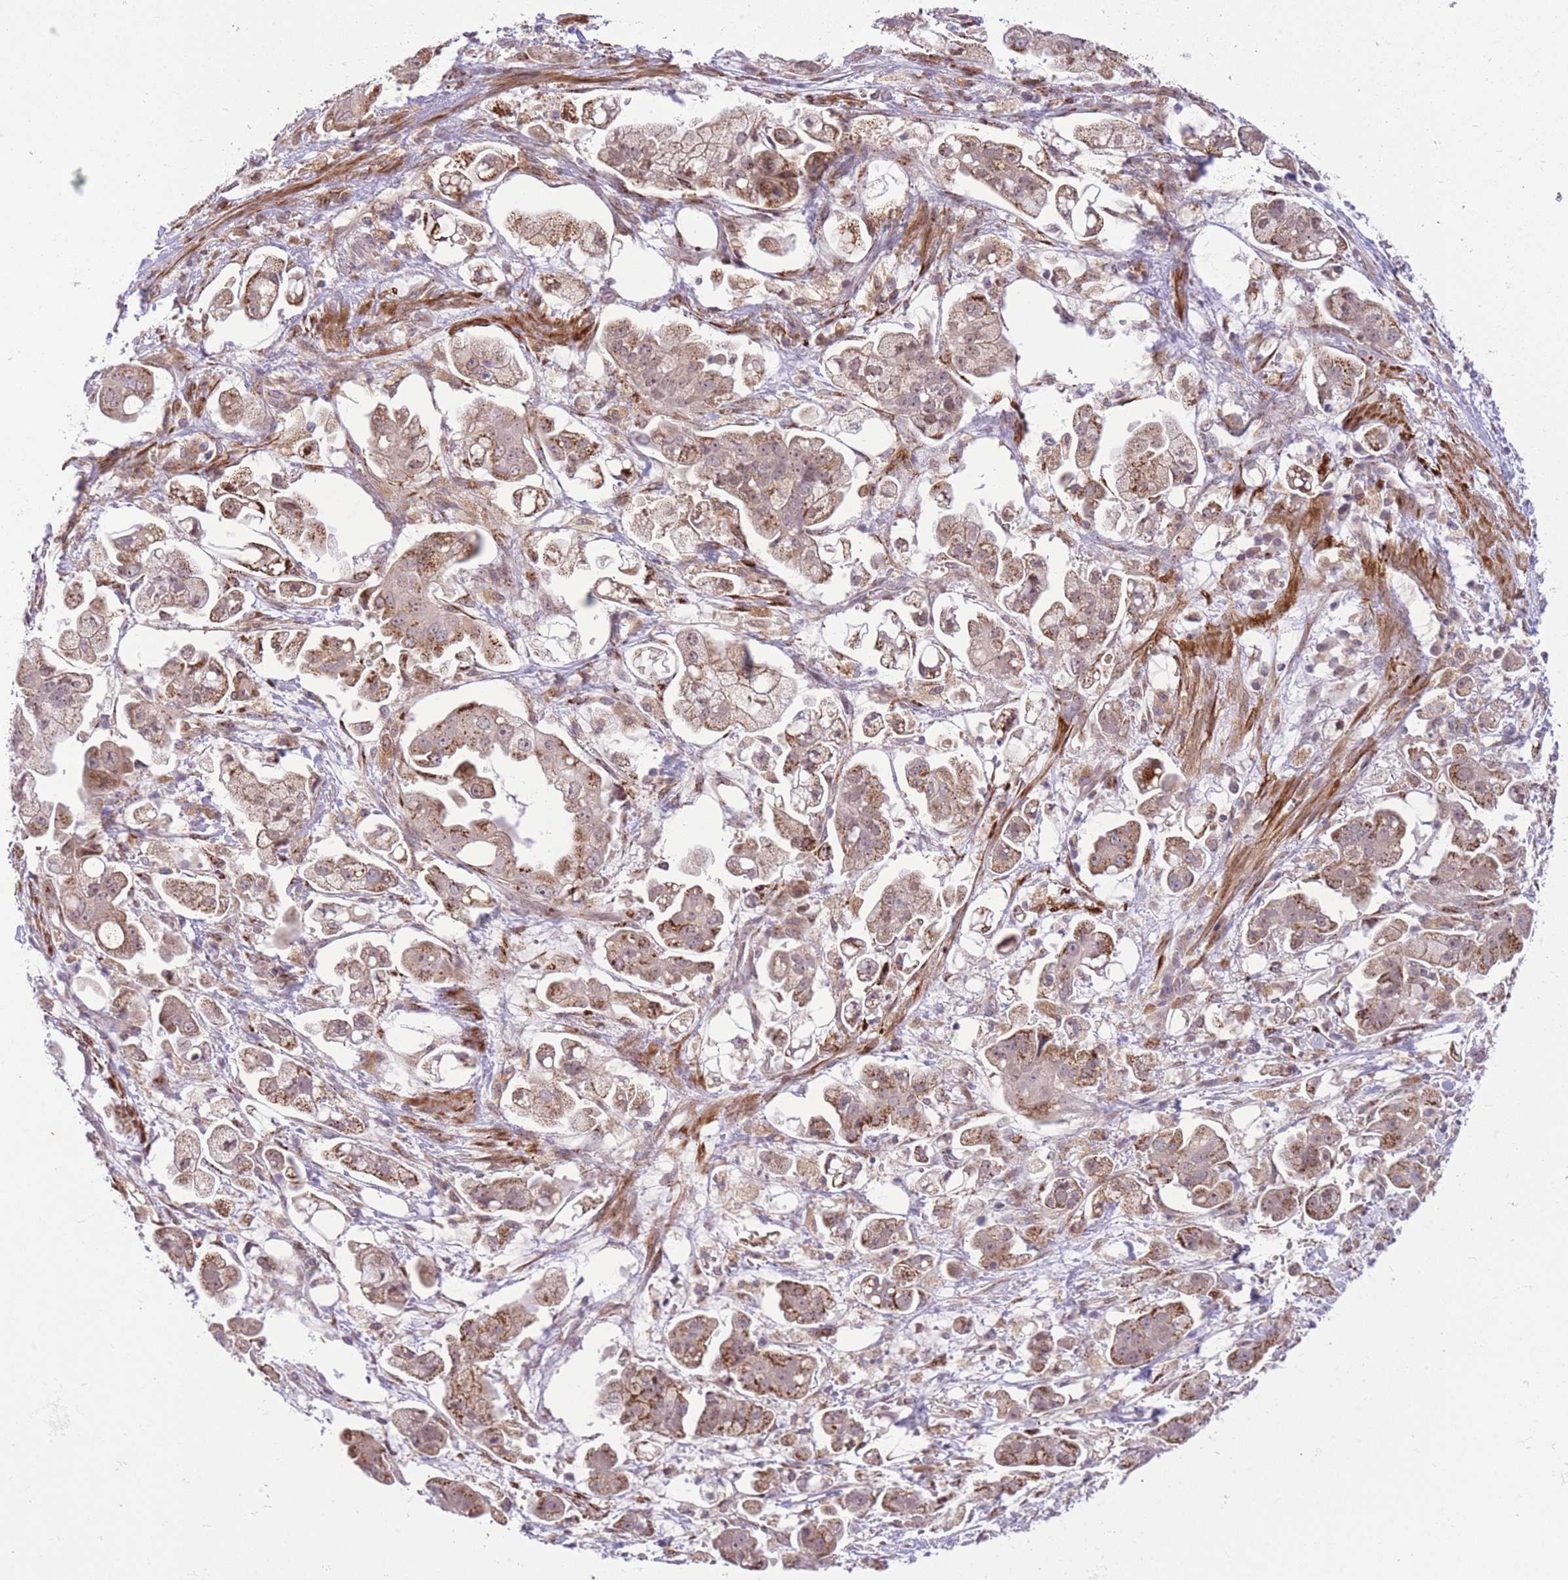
{"staining": {"intensity": "moderate", "quantity": ">75%", "location": "cytoplasmic/membranous"}, "tissue": "stomach cancer", "cell_type": "Tumor cells", "image_type": "cancer", "snomed": [{"axis": "morphology", "description": "Adenocarcinoma, NOS"}, {"axis": "topography", "description": "Stomach"}], "caption": "Immunohistochemical staining of human stomach cancer exhibits medium levels of moderate cytoplasmic/membranous protein positivity in about >75% of tumor cells. The protein is shown in brown color, while the nuclei are stained blue.", "gene": "ZBED5", "patient": {"sex": "male", "age": 62}}